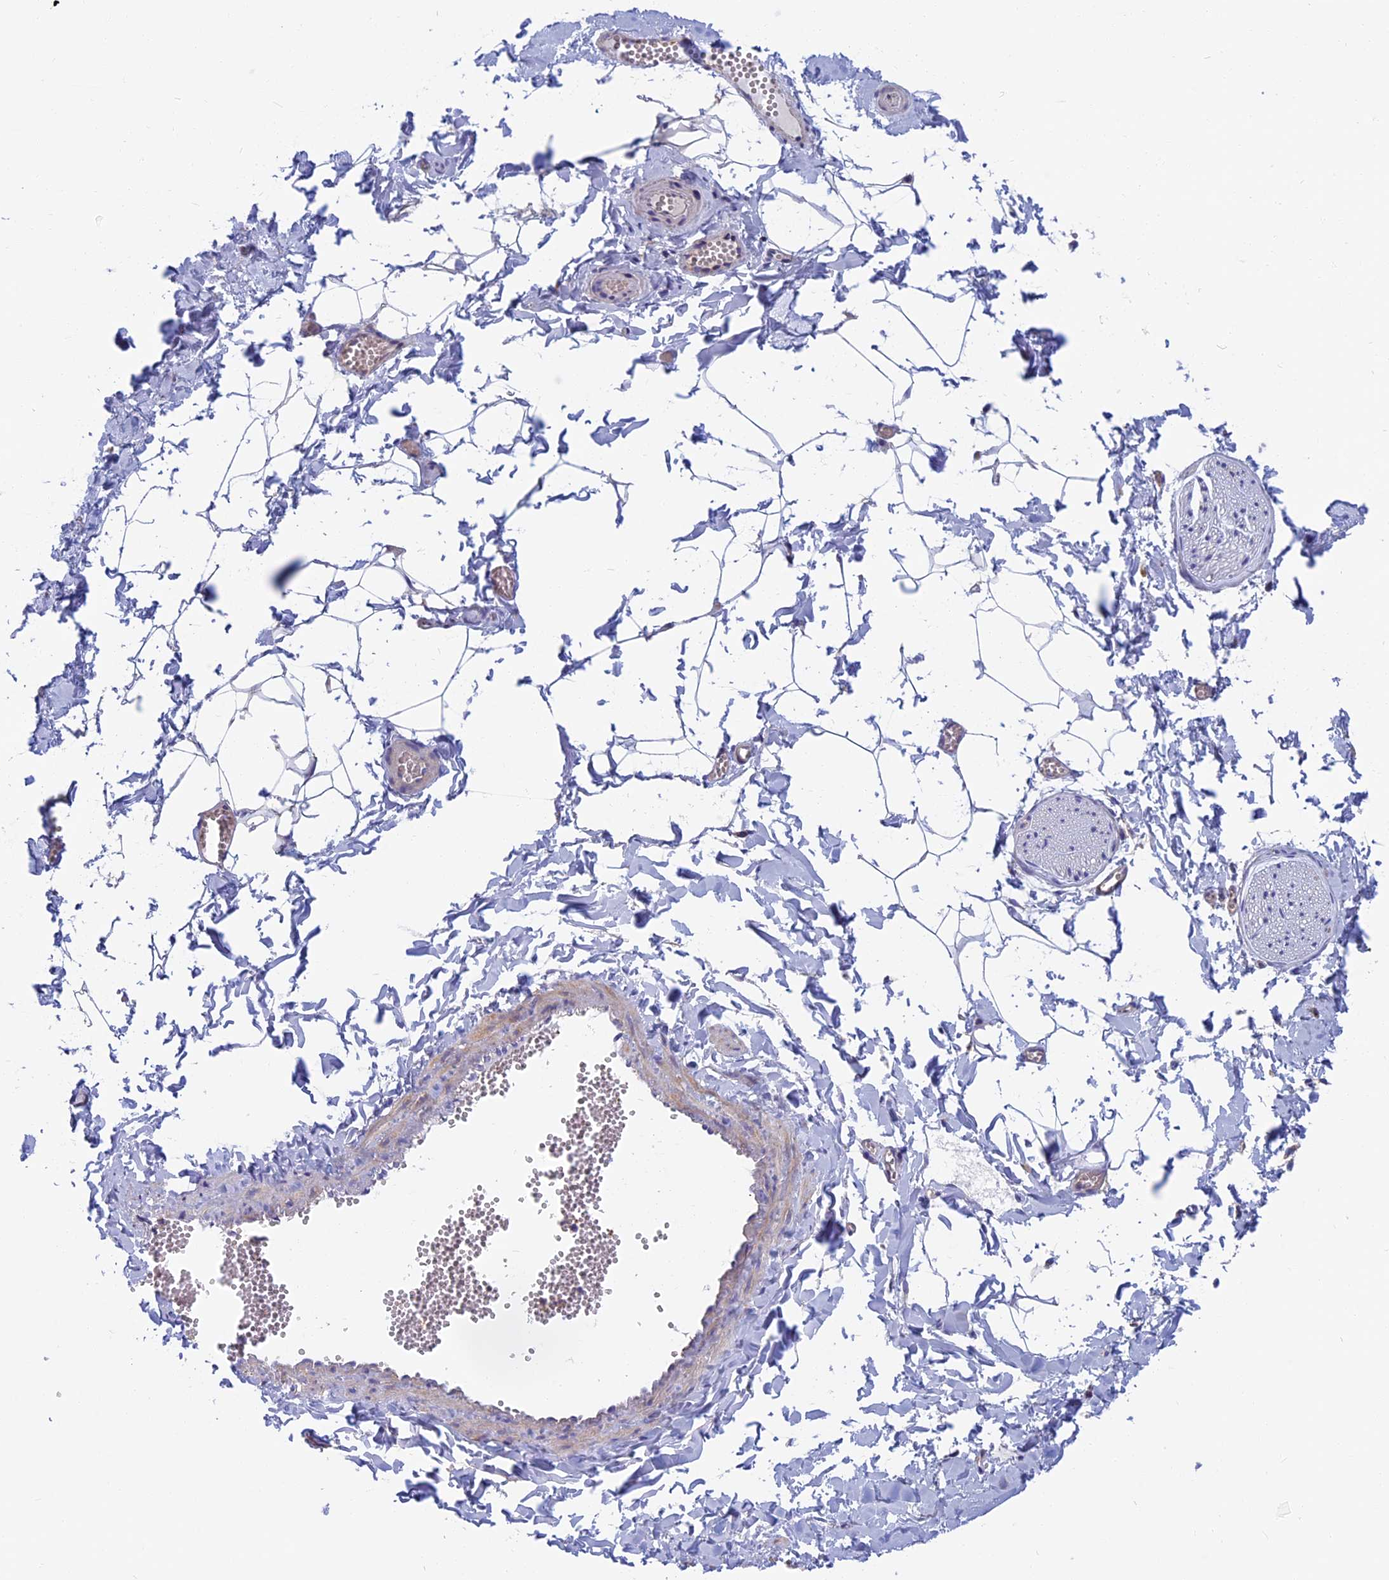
{"staining": {"intensity": "negative", "quantity": "none", "location": "none"}, "tissue": "adipose tissue", "cell_type": "Adipocytes", "image_type": "normal", "snomed": [{"axis": "morphology", "description": "Normal tissue, NOS"}, {"axis": "topography", "description": "Gallbladder"}, {"axis": "topography", "description": "Peripheral nerve tissue"}], "caption": "Unremarkable adipose tissue was stained to show a protein in brown. There is no significant expression in adipocytes.", "gene": "HSD17B8", "patient": {"sex": "male", "age": 38}}